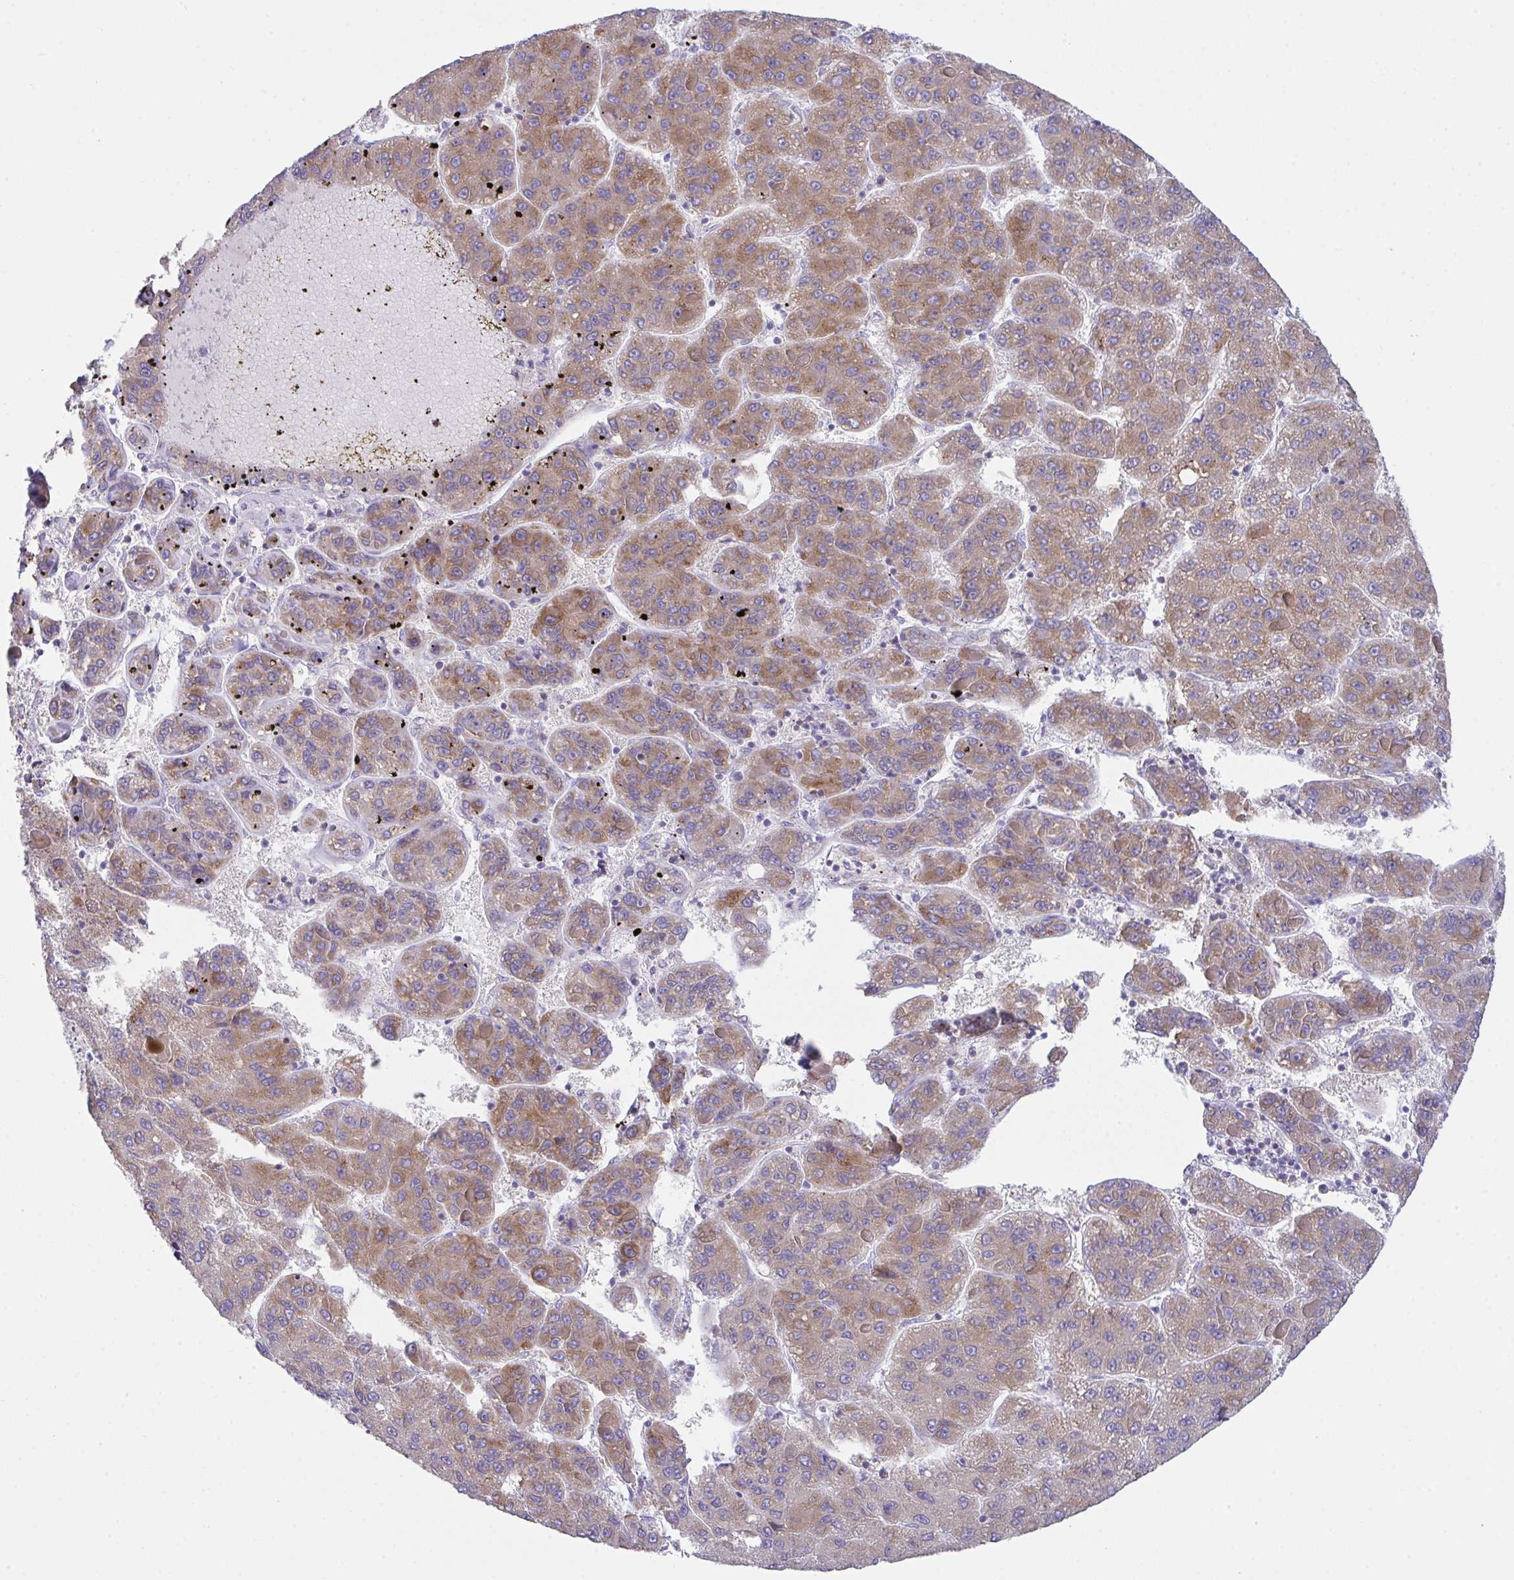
{"staining": {"intensity": "moderate", "quantity": ">75%", "location": "cytoplasmic/membranous"}, "tissue": "liver cancer", "cell_type": "Tumor cells", "image_type": "cancer", "snomed": [{"axis": "morphology", "description": "Carcinoma, Hepatocellular, NOS"}, {"axis": "topography", "description": "Liver"}], "caption": "Human liver hepatocellular carcinoma stained with a protein marker exhibits moderate staining in tumor cells.", "gene": "MIA3", "patient": {"sex": "female", "age": 82}}